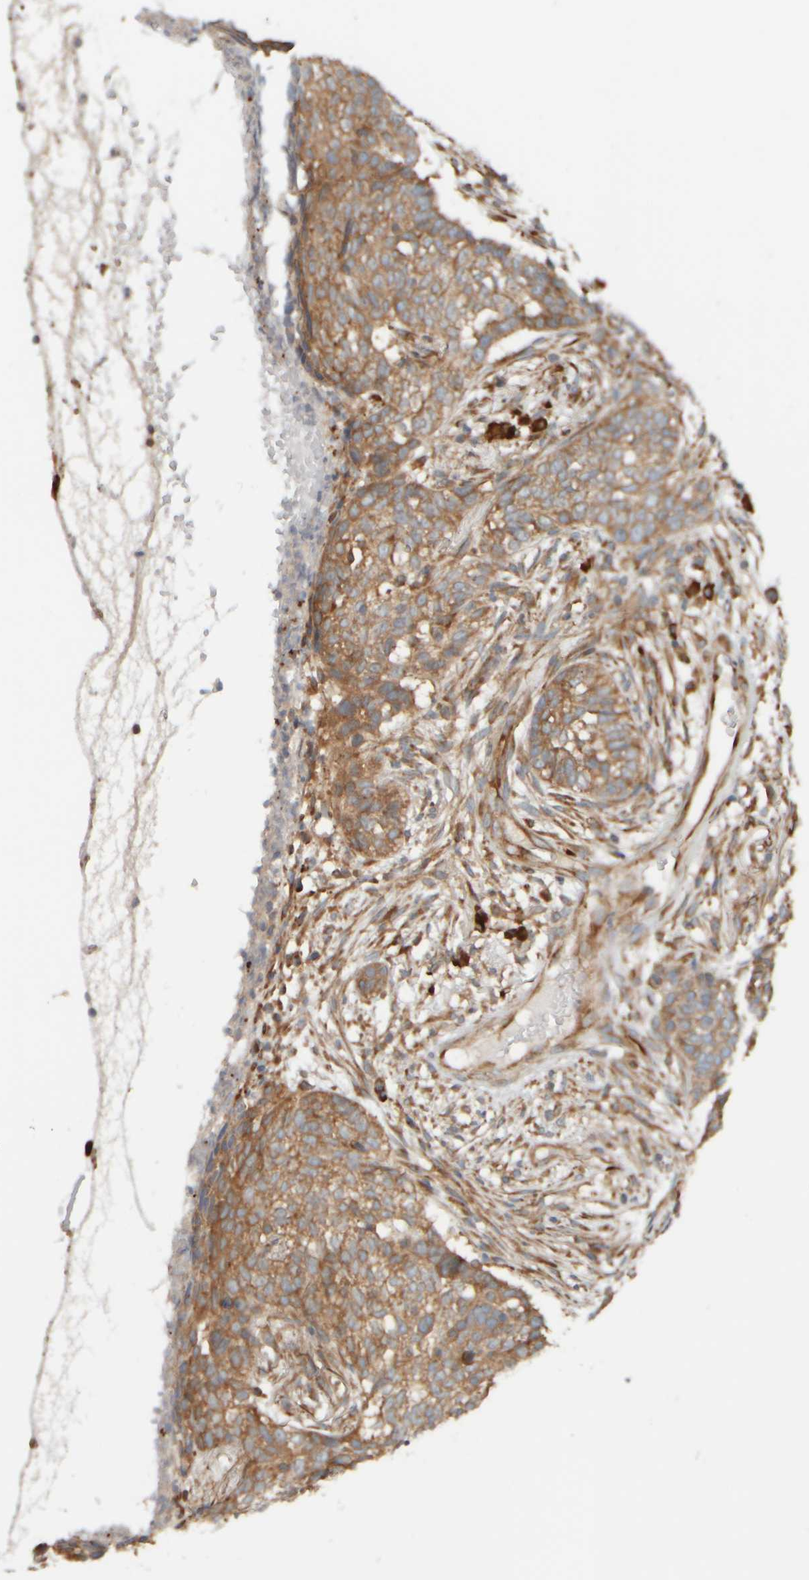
{"staining": {"intensity": "moderate", "quantity": ">75%", "location": "cytoplasmic/membranous"}, "tissue": "skin cancer", "cell_type": "Tumor cells", "image_type": "cancer", "snomed": [{"axis": "morphology", "description": "Basal cell carcinoma"}, {"axis": "topography", "description": "Skin"}], "caption": "This micrograph exhibits immunohistochemistry (IHC) staining of human skin basal cell carcinoma, with medium moderate cytoplasmic/membranous expression in about >75% of tumor cells.", "gene": "EIF2B3", "patient": {"sex": "male", "age": 85}}